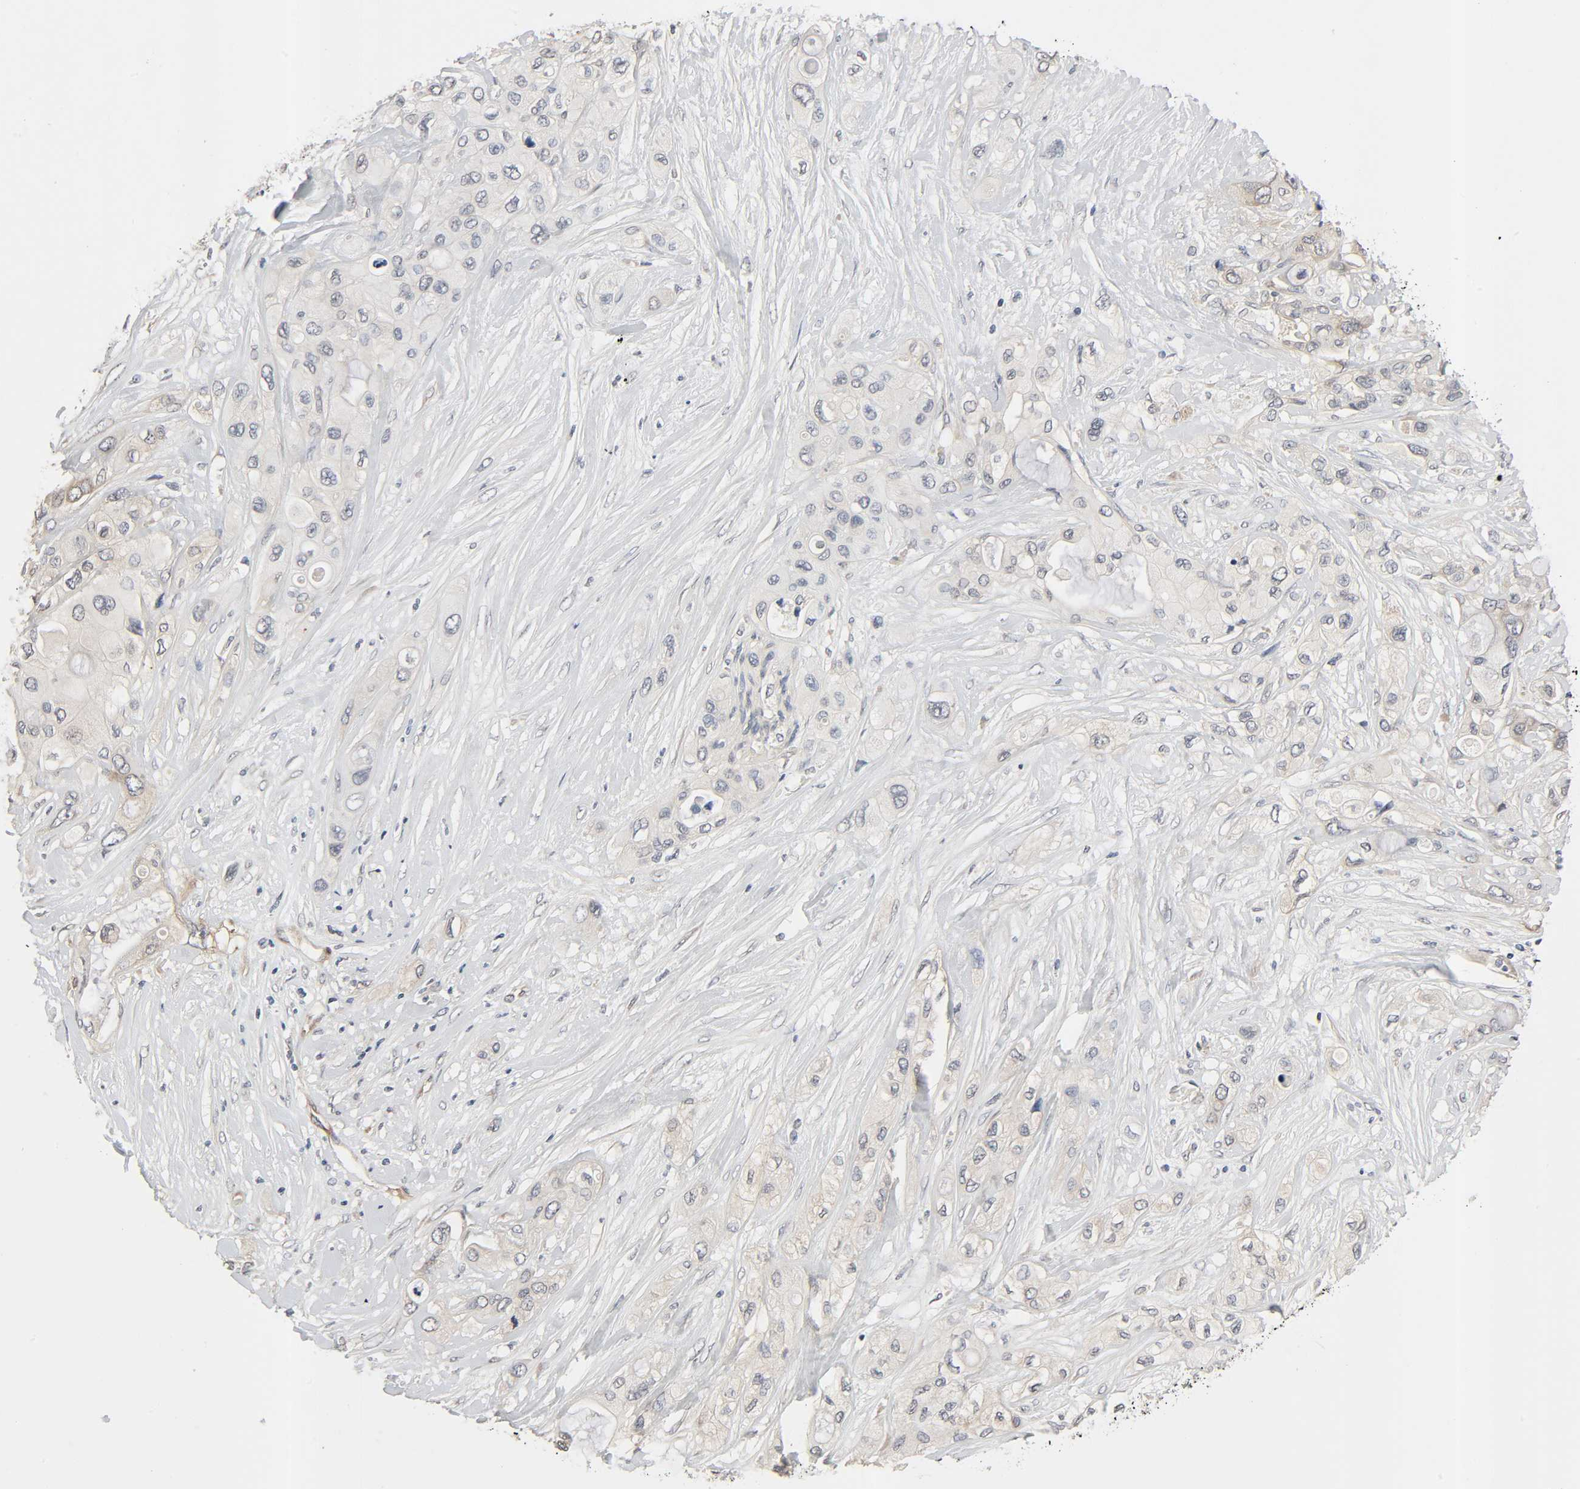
{"staining": {"intensity": "weak", "quantity": "25%-75%", "location": "cytoplasmic/membranous"}, "tissue": "pancreatic cancer", "cell_type": "Tumor cells", "image_type": "cancer", "snomed": [{"axis": "morphology", "description": "Adenocarcinoma, NOS"}, {"axis": "topography", "description": "Pancreas"}], "caption": "Immunohistochemistry (DAB) staining of pancreatic adenocarcinoma exhibits weak cytoplasmic/membranous protein staining in approximately 25%-75% of tumor cells.", "gene": "PTK2", "patient": {"sex": "female", "age": 59}}